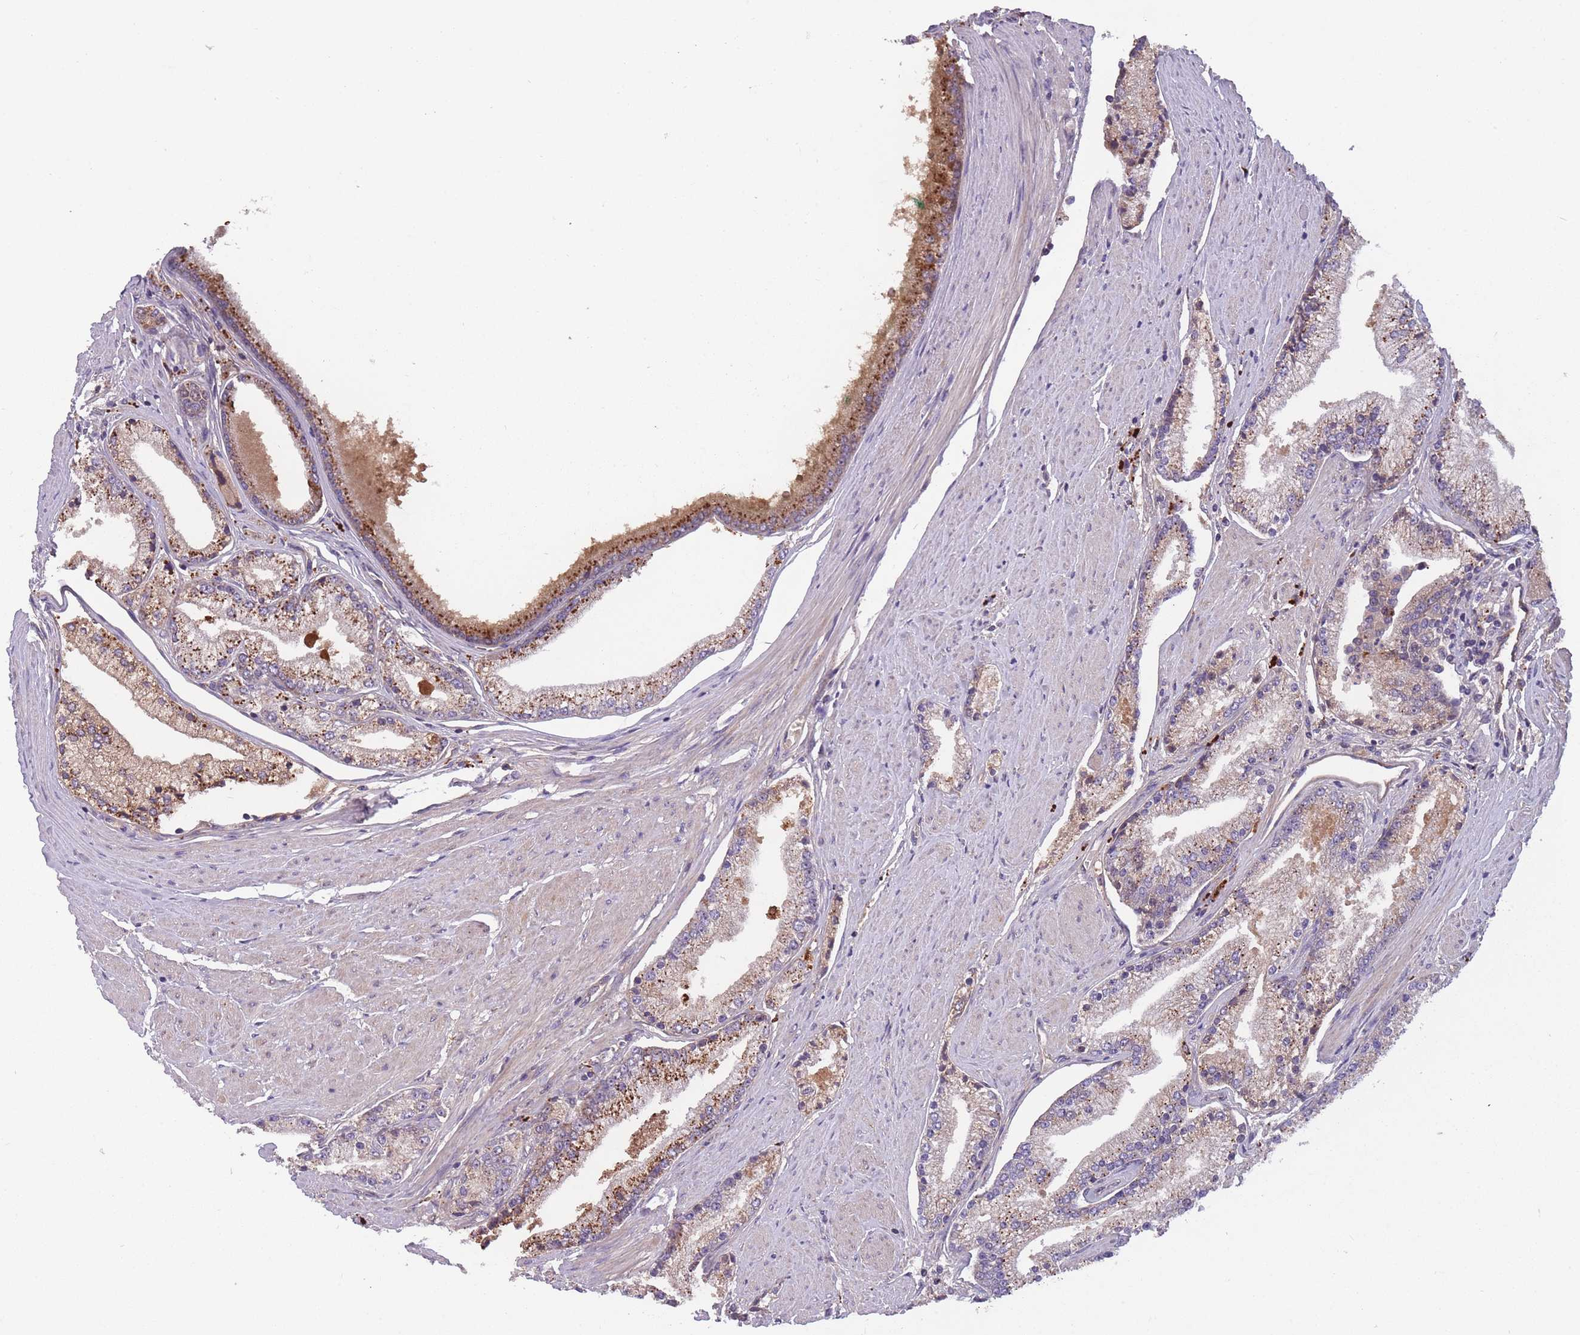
{"staining": {"intensity": "moderate", "quantity": "<25%", "location": "cytoplasmic/membranous"}, "tissue": "prostate cancer", "cell_type": "Tumor cells", "image_type": "cancer", "snomed": [{"axis": "morphology", "description": "Adenocarcinoma, High grade"}, {"axis": "topography", "description": "Prostate"}], "caption": "DAB immunohistochemical staining of human adenocarcinoma (high-grade) (prostate) exhibits moderate cytoplasmic/membranous protein staining in about <25% of tumor cells.", "gene": "ITPKC", "patient": {"sex": "male", "age": 67}}